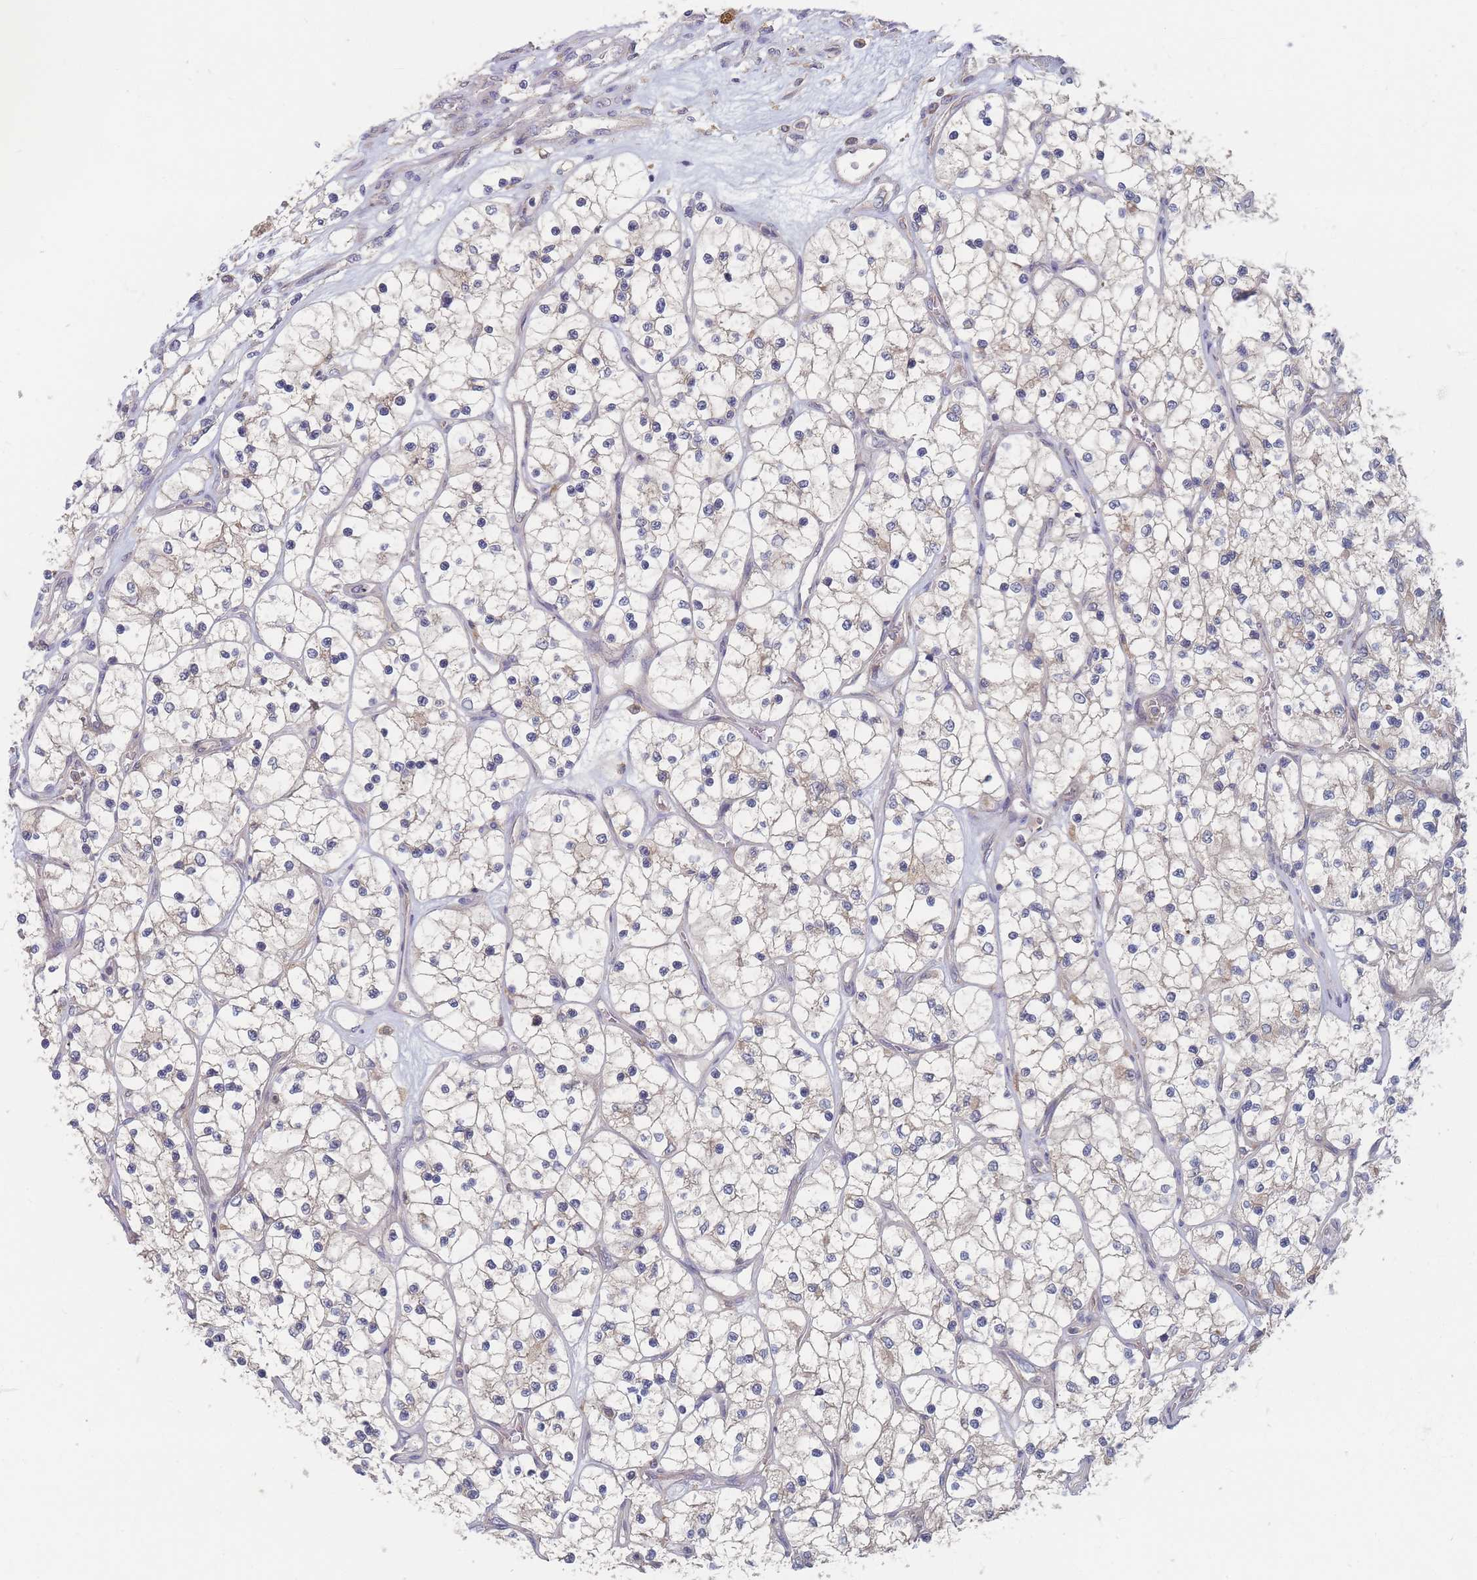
{"staining": {"intensity": "negative", "quantity": "none", "location": "none"}, "tissue": "renal cancer", "cell_type": "Tumor cells", "image_type": "cancer", "snomed": [{"axis": "morphology", "description": "Adenocarcinoma, NOS"}, {"axis": "topography", "description": "Kidney"}], "caption": "DAB (3,3'-diaminobenzidine) immunohistochemical staining of renal adenocarcinoma exhibits no significant staining in tumor cells.", "gene": "EFCC1", "patient": {"sex": "female", "age": 69}}